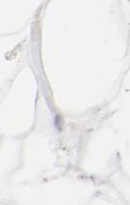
{"staining": {"intensity": "negative", "quantity": "none", "location": "none"}, "tissue": "adipose tissue", "cell_type": "Adipocytes", "image_type": "normal", "snomed": [{"axis": "morphology", "description": "Normal tissue, NOS"}, {"axis": "morphology", "description": "Duct carcinoma"}, {"axis": "topography", "description": "Breast"}, {"axis": "topography", "description": "Adipose tissue"}], "caption": "Immunohistochemical staining of normal adipose tissue demonstrates no significant staining in adipocytes.", "gene": "SH3BGR", "patient": {"sex": "female", "age": 37}}